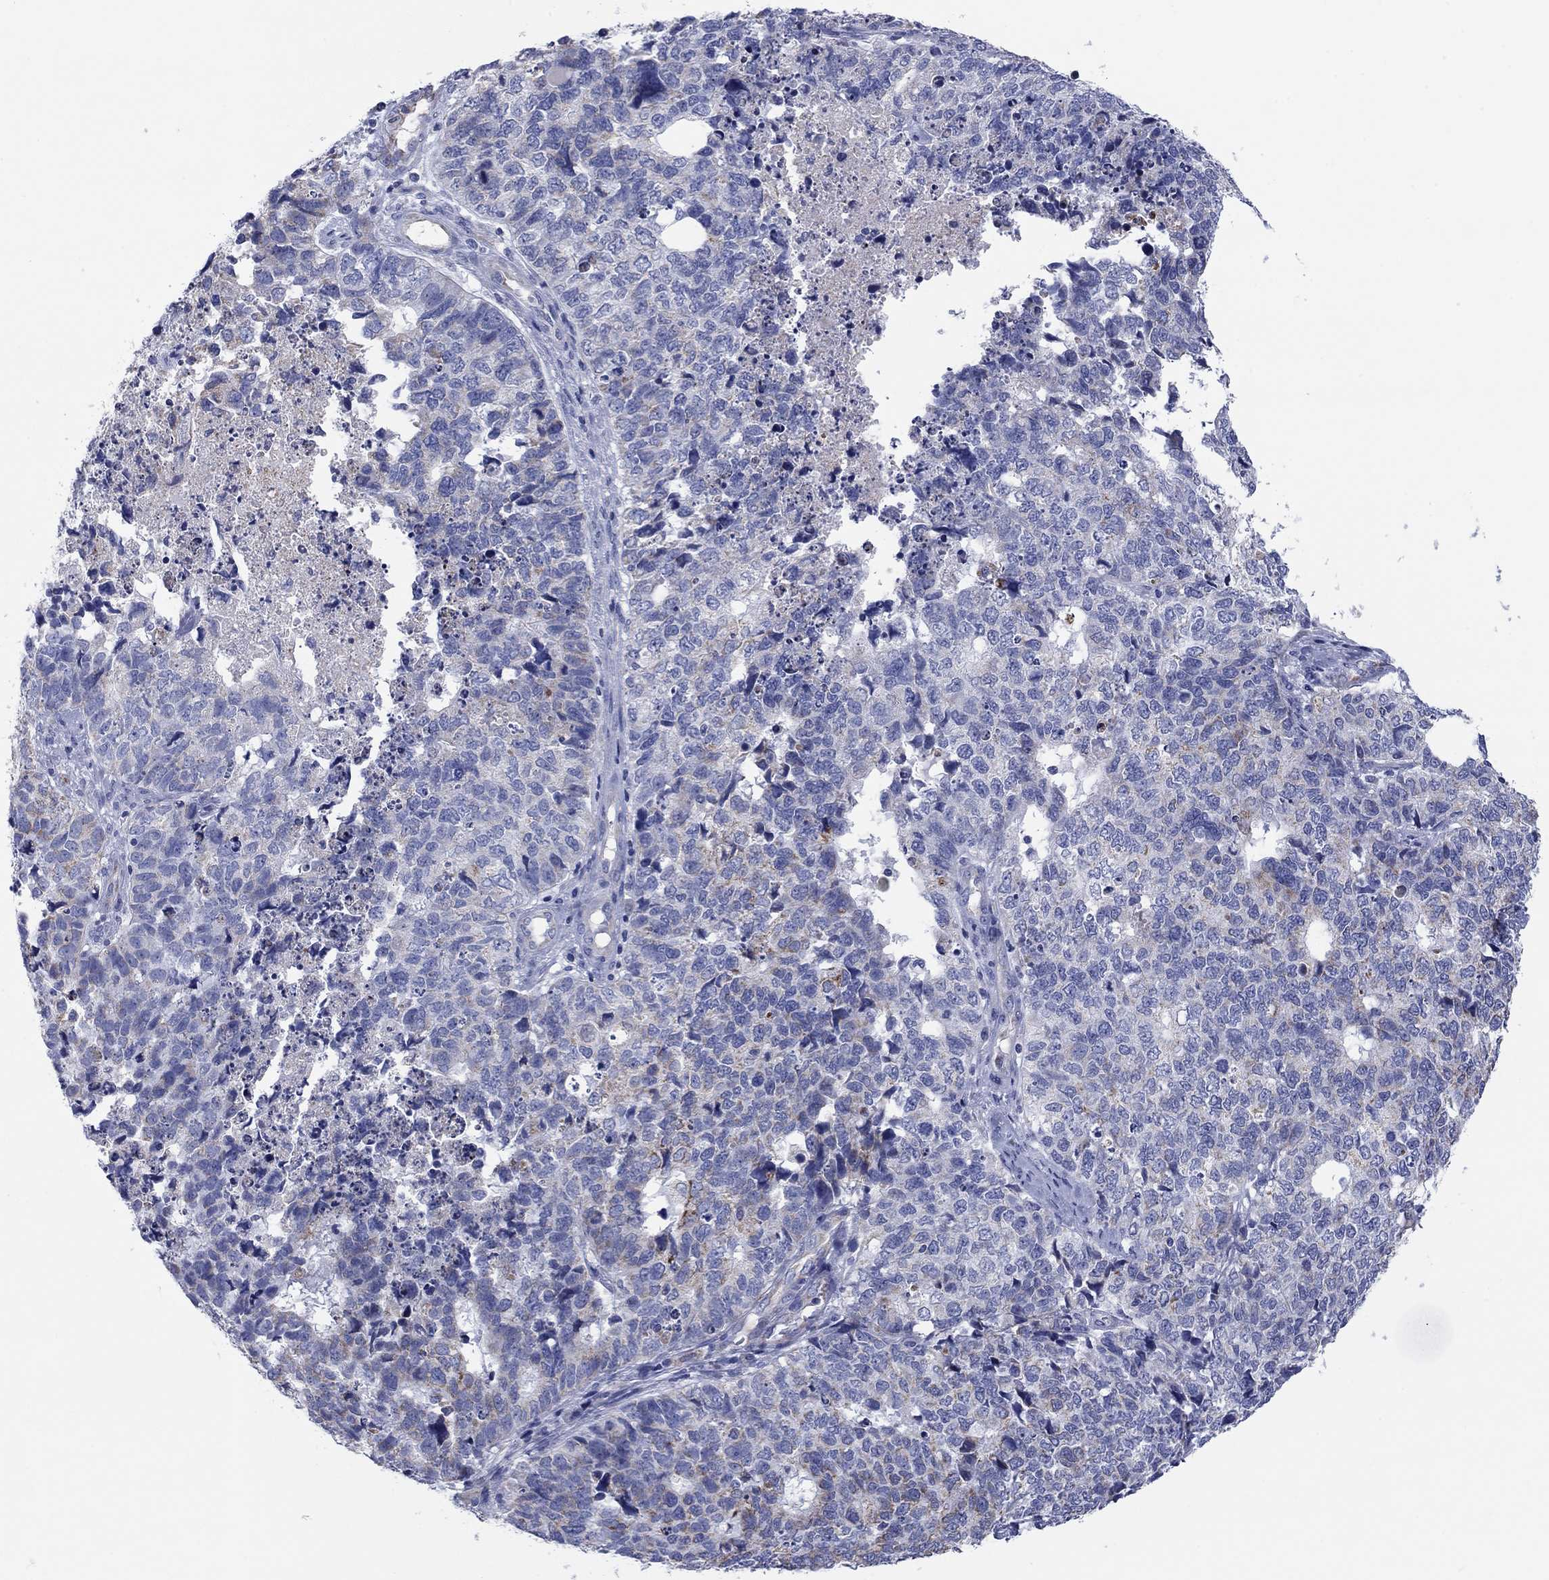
{"staining": {"intensity": "moderate", "quantity": "<25%", "location": "cytoplasmic/membranous"}, "tissue": "cervical cancer", "cell_type": "Tumor cells", "image_type": "cancer", "snomed": [{"axis": "morphology", "description": "Squamous cell carcinoma, NOS"}, {"axis": "topography", "description": "Cervix"}], "caption": "The histopathology image demonstrates staining of cervical cancer, revealing moderate cytoplasmic/membranous protein staining (brown color) within tumor cells. (Stains: DAB in brown, nuclei in blue, Microscopy: brightfield microscopy at high magnification).", "gene": "MGST3", "patient": {"sex": "female", "age": 63}}